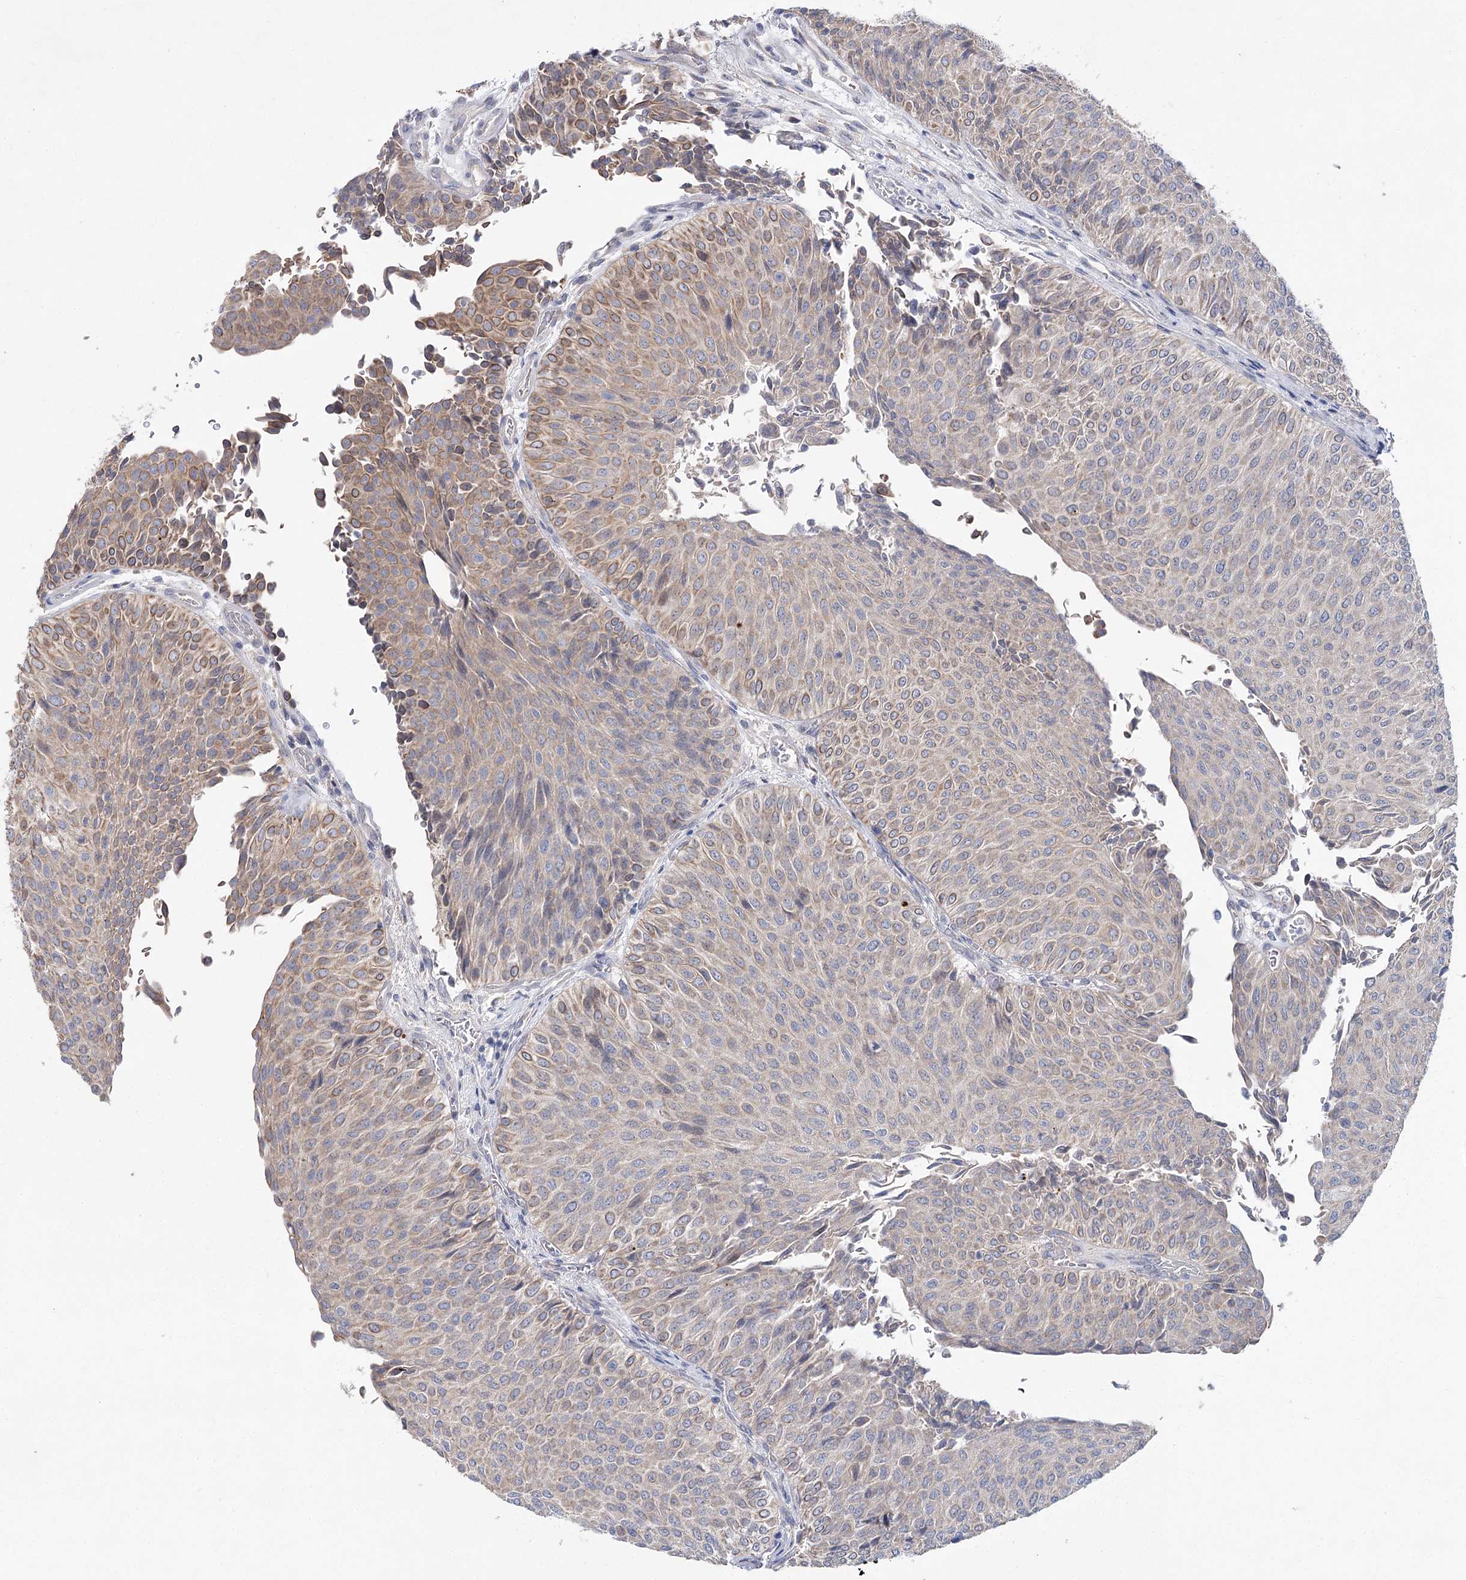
{"staining": {"intensity": "weak", "quantity": "25%-75%", "location": "cytoplasmic/membranous"}, "tissue": "urothelial cancer", "cell_type": "Tumor cells", "image_type": "cancer", "snomed": [{"axis": "morphology", "description": "Urothelial carcinoma, Low grade"}, {"axis": "topography", "description": "Urinary bladder"}], "caption": "There is low levels of weak cytoplasmic/membranous positivity in tumor cells of urothelial carcinoma (low-grade), as demonstrated by immunohistochemical staining (brown color).", "gene": "LRRC14B", "patient": {"sex": "male", "age": 78}}